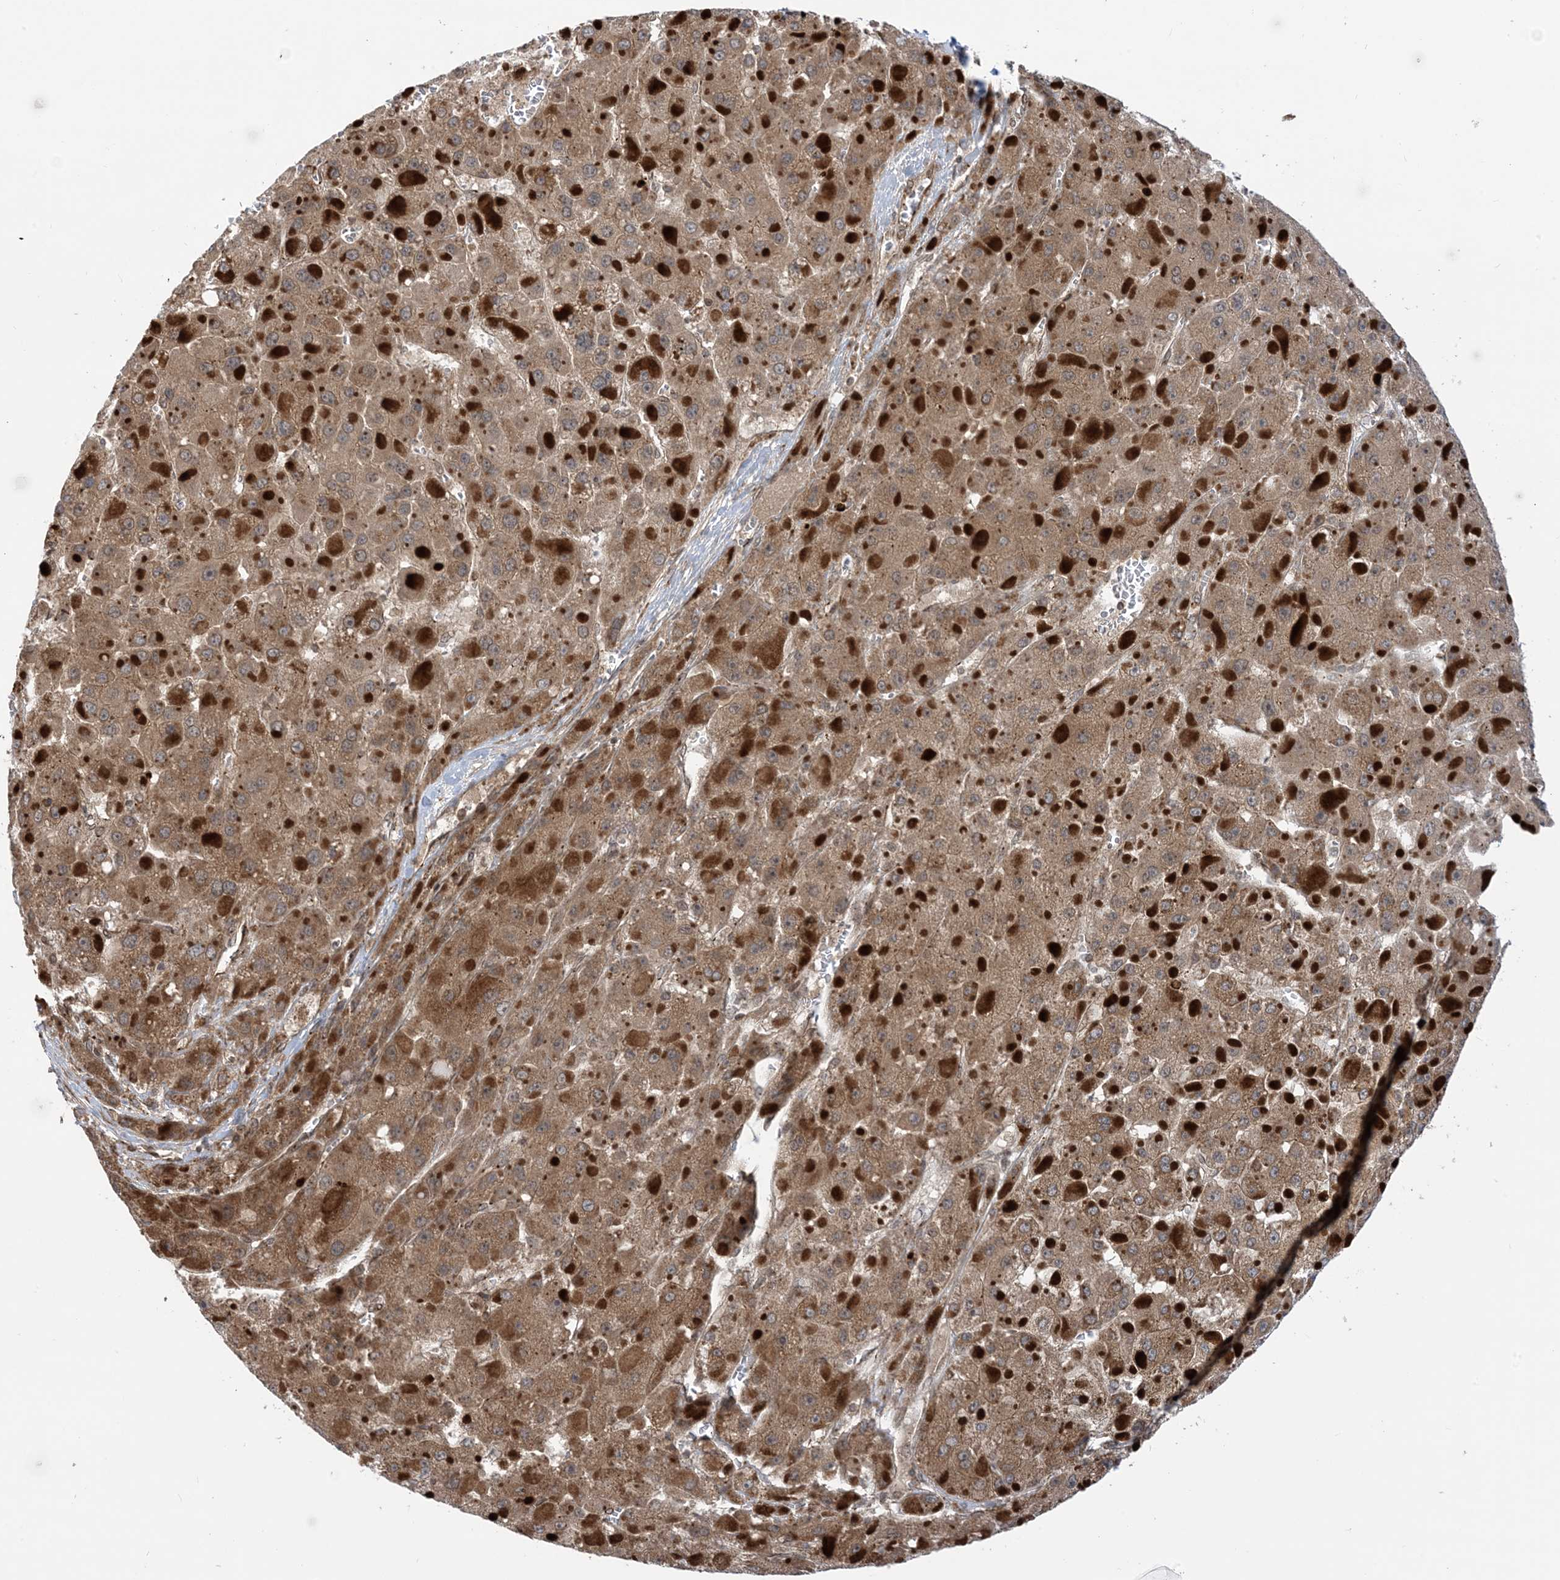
{"staining": {"intensity": "moderate", "quantity": ">75%", "location": "cytoplasmic/membranous"}, "tissue": "liver cancer", "cell_type": "Tumor cells", "image_type": "cancer", "snomed": [{"axis": "morphology", "description": "Carcinoma, Hepatocellular, NOS"}, {"axis": "topography", "description": "Liver"}], "caption": "Liver cancer was stained to show a protein in brown. There is medium levels of moderate cytoplasmic/membranous staining in approximately >75% of tumor cells.", "gene": "CASP4", "patient": {"sex": "female", "age": 73}}